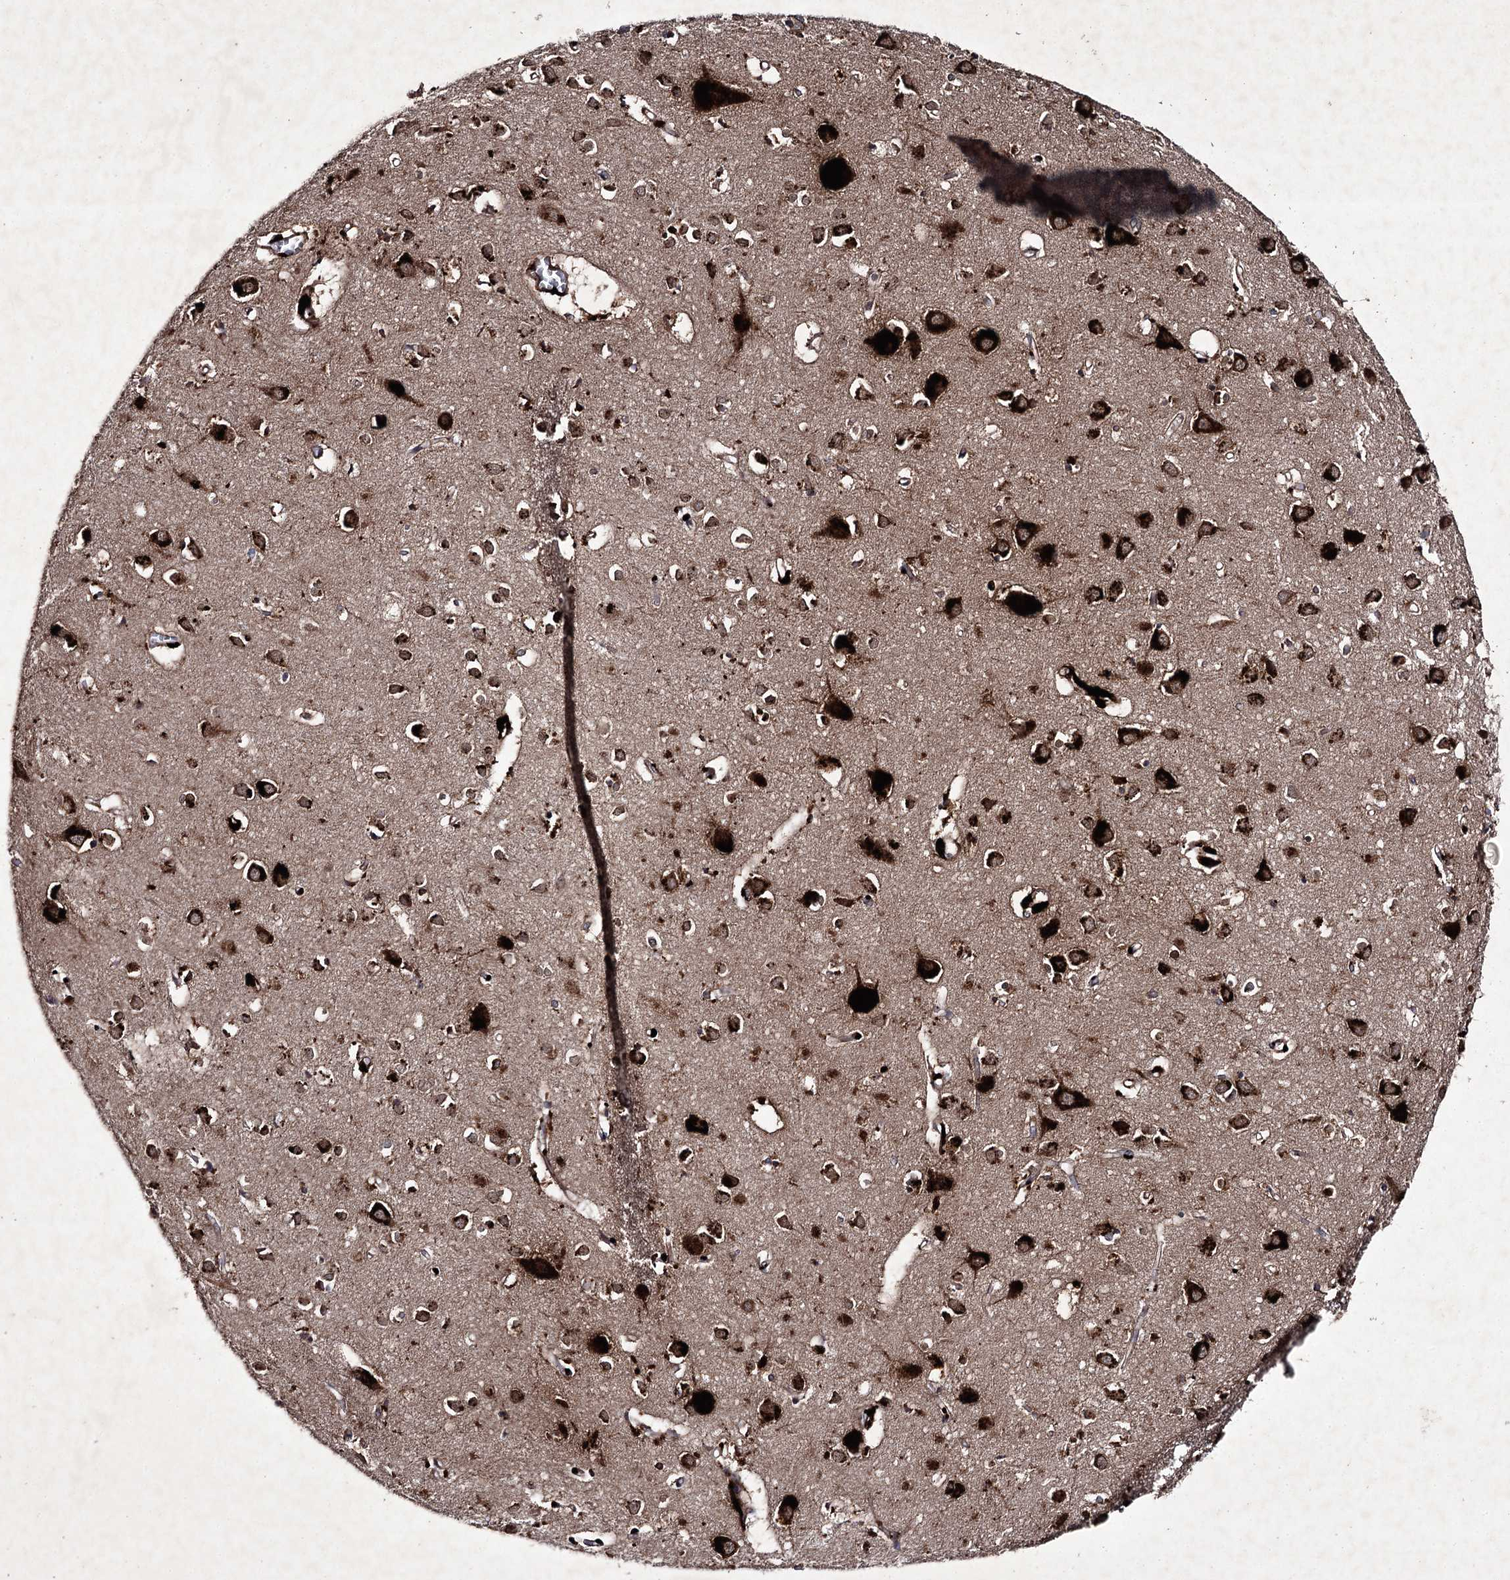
{"staining": {"intensity": "moderate", "quantity": ">75%", "location": "cytoplasmic/membranous"}, "tissue": "cerebral cortex", "cell_type": "Endothelial cells", "image_type": "normal", "snomed": [{"axis": "morphology", "description": "Normal tissue, NOS"}, {"axis": "topography", "description": "Cerebral cortex"}], "caption": "Immunohistochemistry of benign cerebral cortex exhibits medium levels of moderate cytoplasmic/membranous expression in approximately >75% of endothelial cells. (Brightfield microscopy of DAB IHC at high magnification).", "gene": "ALG9", "patient": {"sex": "female", "age": 64}}